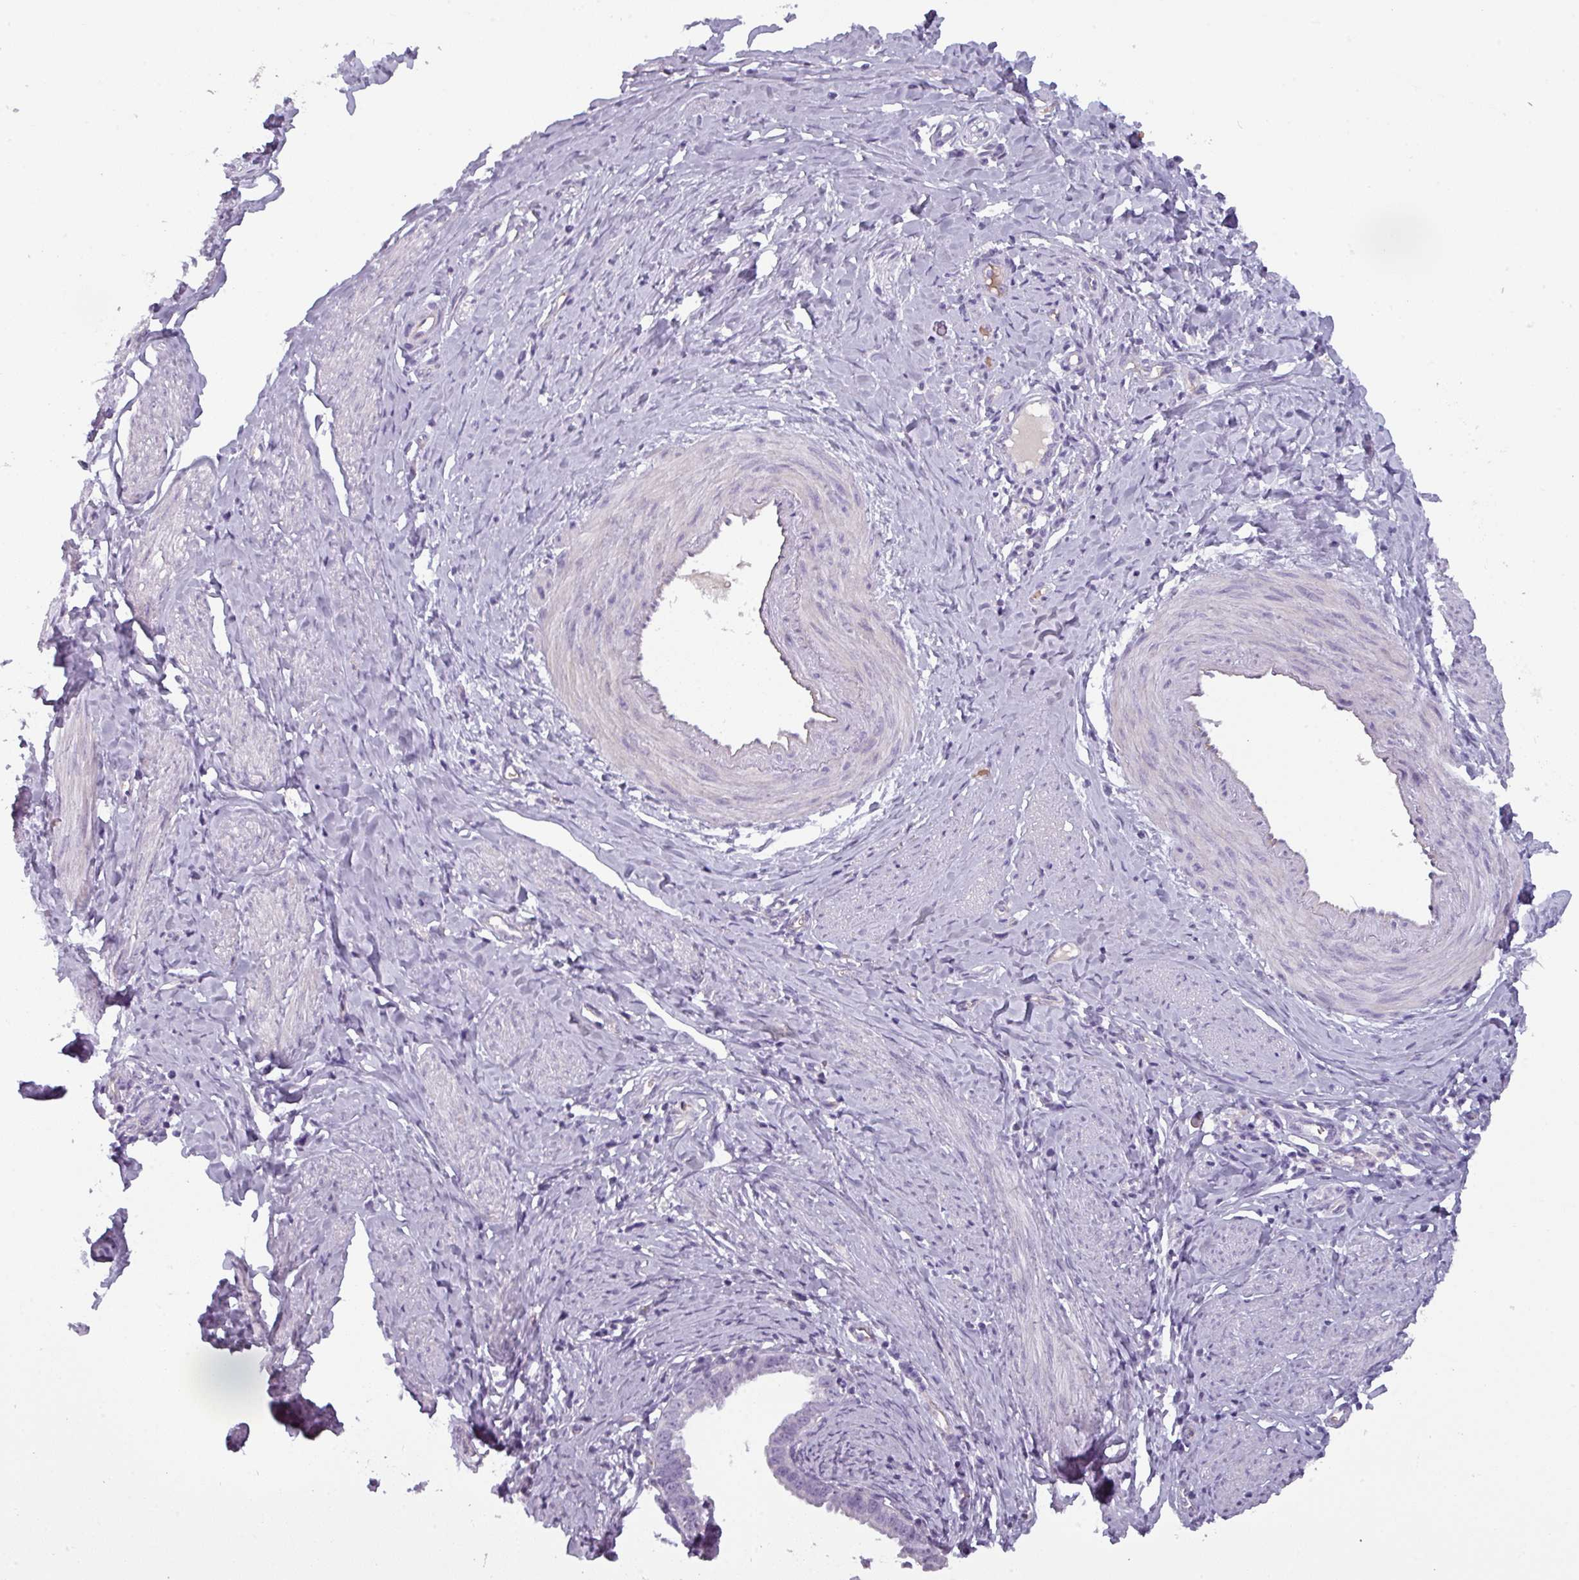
{"staining": {"intensity": "negative", "quantity": "none", "location": "none"}, "tissue": "cervical cancer", "cell_type": "Tumor cells", "image_type": "cancer", "snomed": [{"axis": "morphology", "description": "Adenocarcinoma, NOS"}, {"axis": "topography", "description": "Cervix"}], "caption": "Immunohistochemistry (IHC) of human cervical cancer (adenocarcinoma) exhibits no staining in tumor cells.", "gene": "AREL1", "patient": {"sex": "female", "age": 36}}